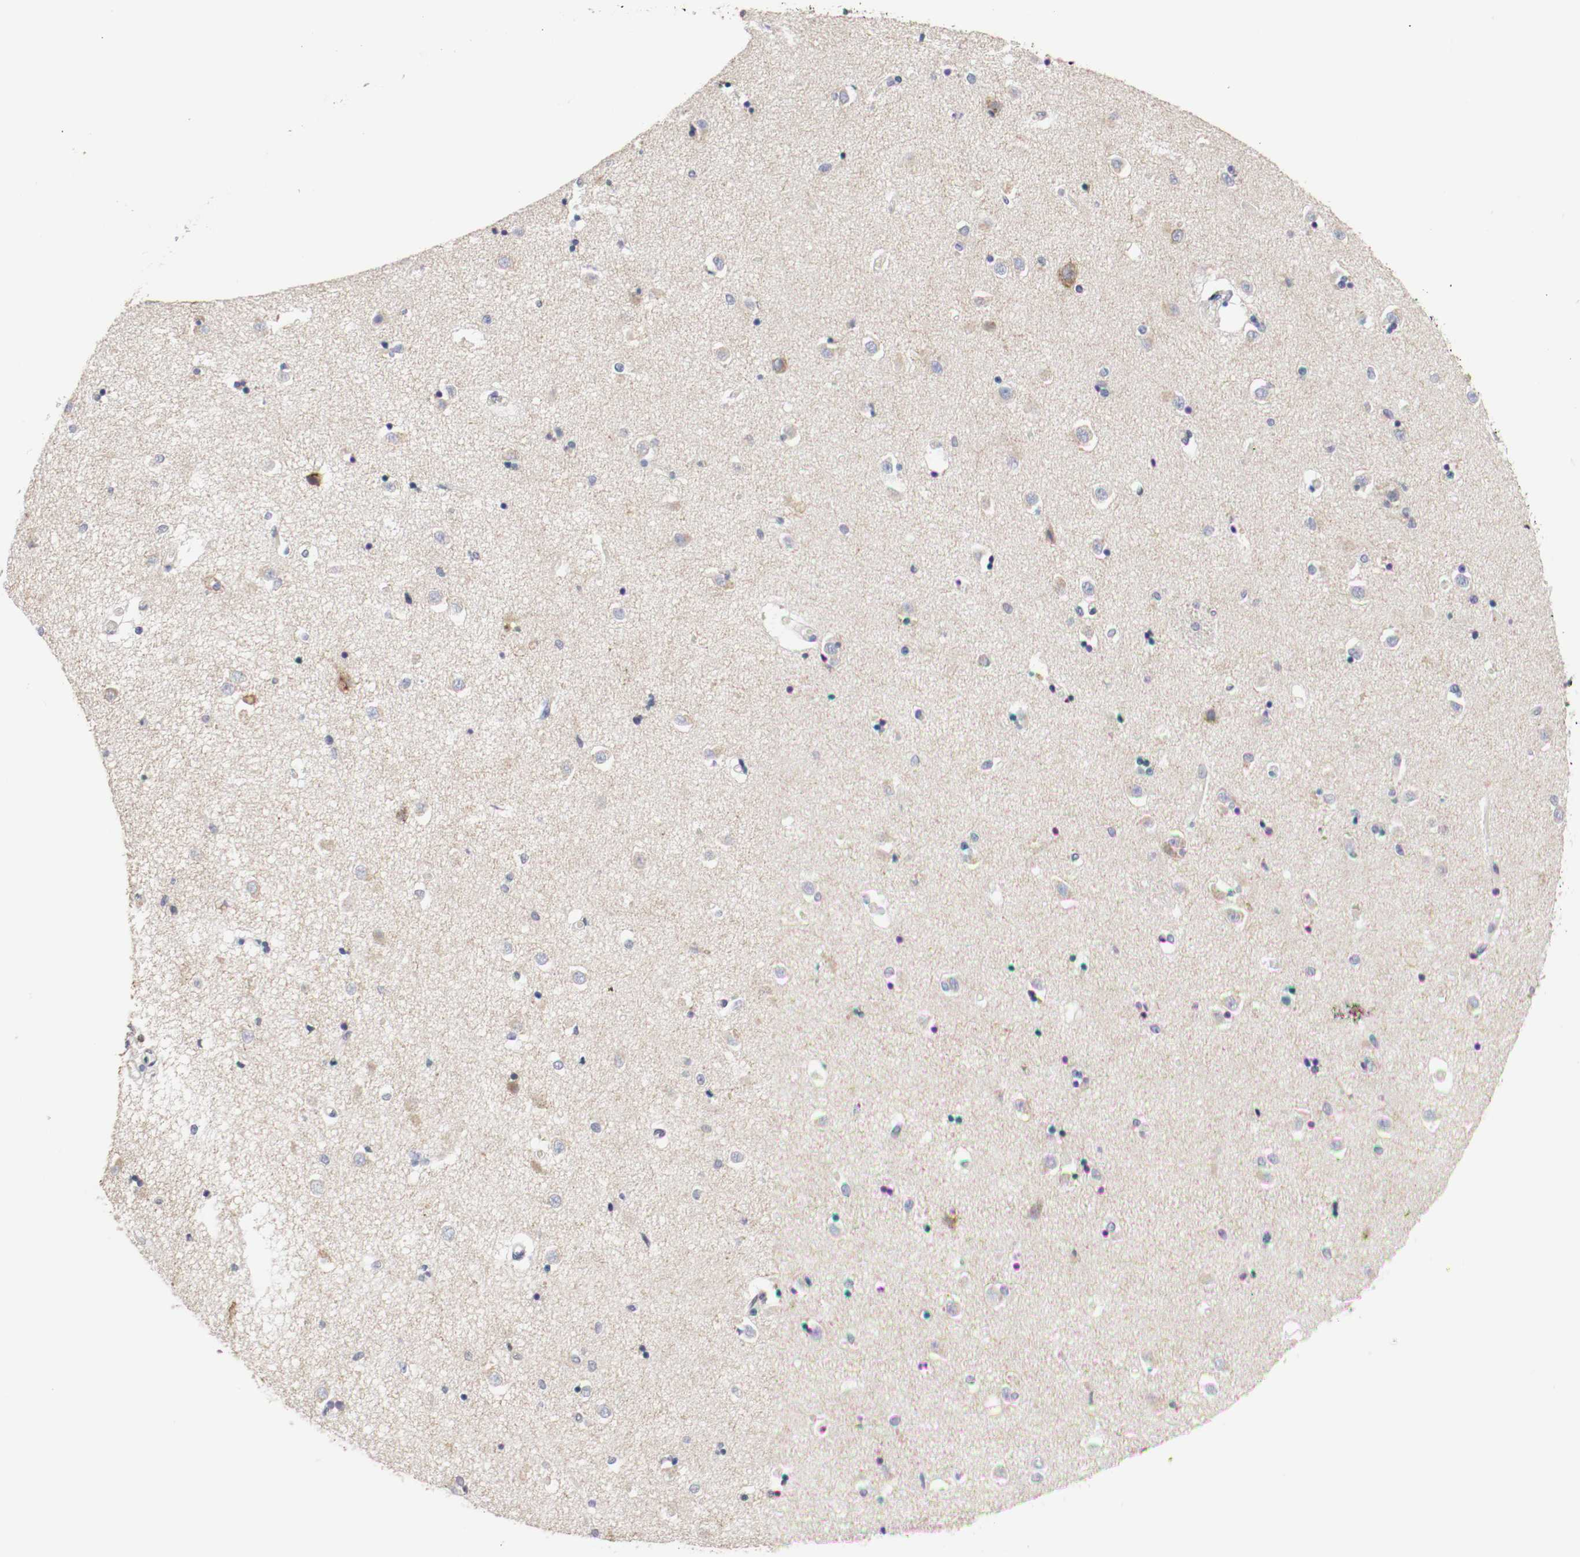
{"staining": {"intensity": "negative", "quantity": "none", "location": "none"}, "tissue": "caudate", "cell_type": "Glial cells", "image_type": "normal", "snomed": [{"axis": "morphology", "description": "Normal tissue, NOS"}, {"axis": "topography", "description": "Lateral ventricle wall"}], "caption": "An immunohistochemistry (IHC) image of unremarkable caudate is shown. There is no staining in glial cells of caudate. Brightfield microscopy of IHC stained with DAB (brown) and hematoxylin (blue), captured at high magnification.", "gene": "KIT", "patient": {"sex": "female", "age": 54}}